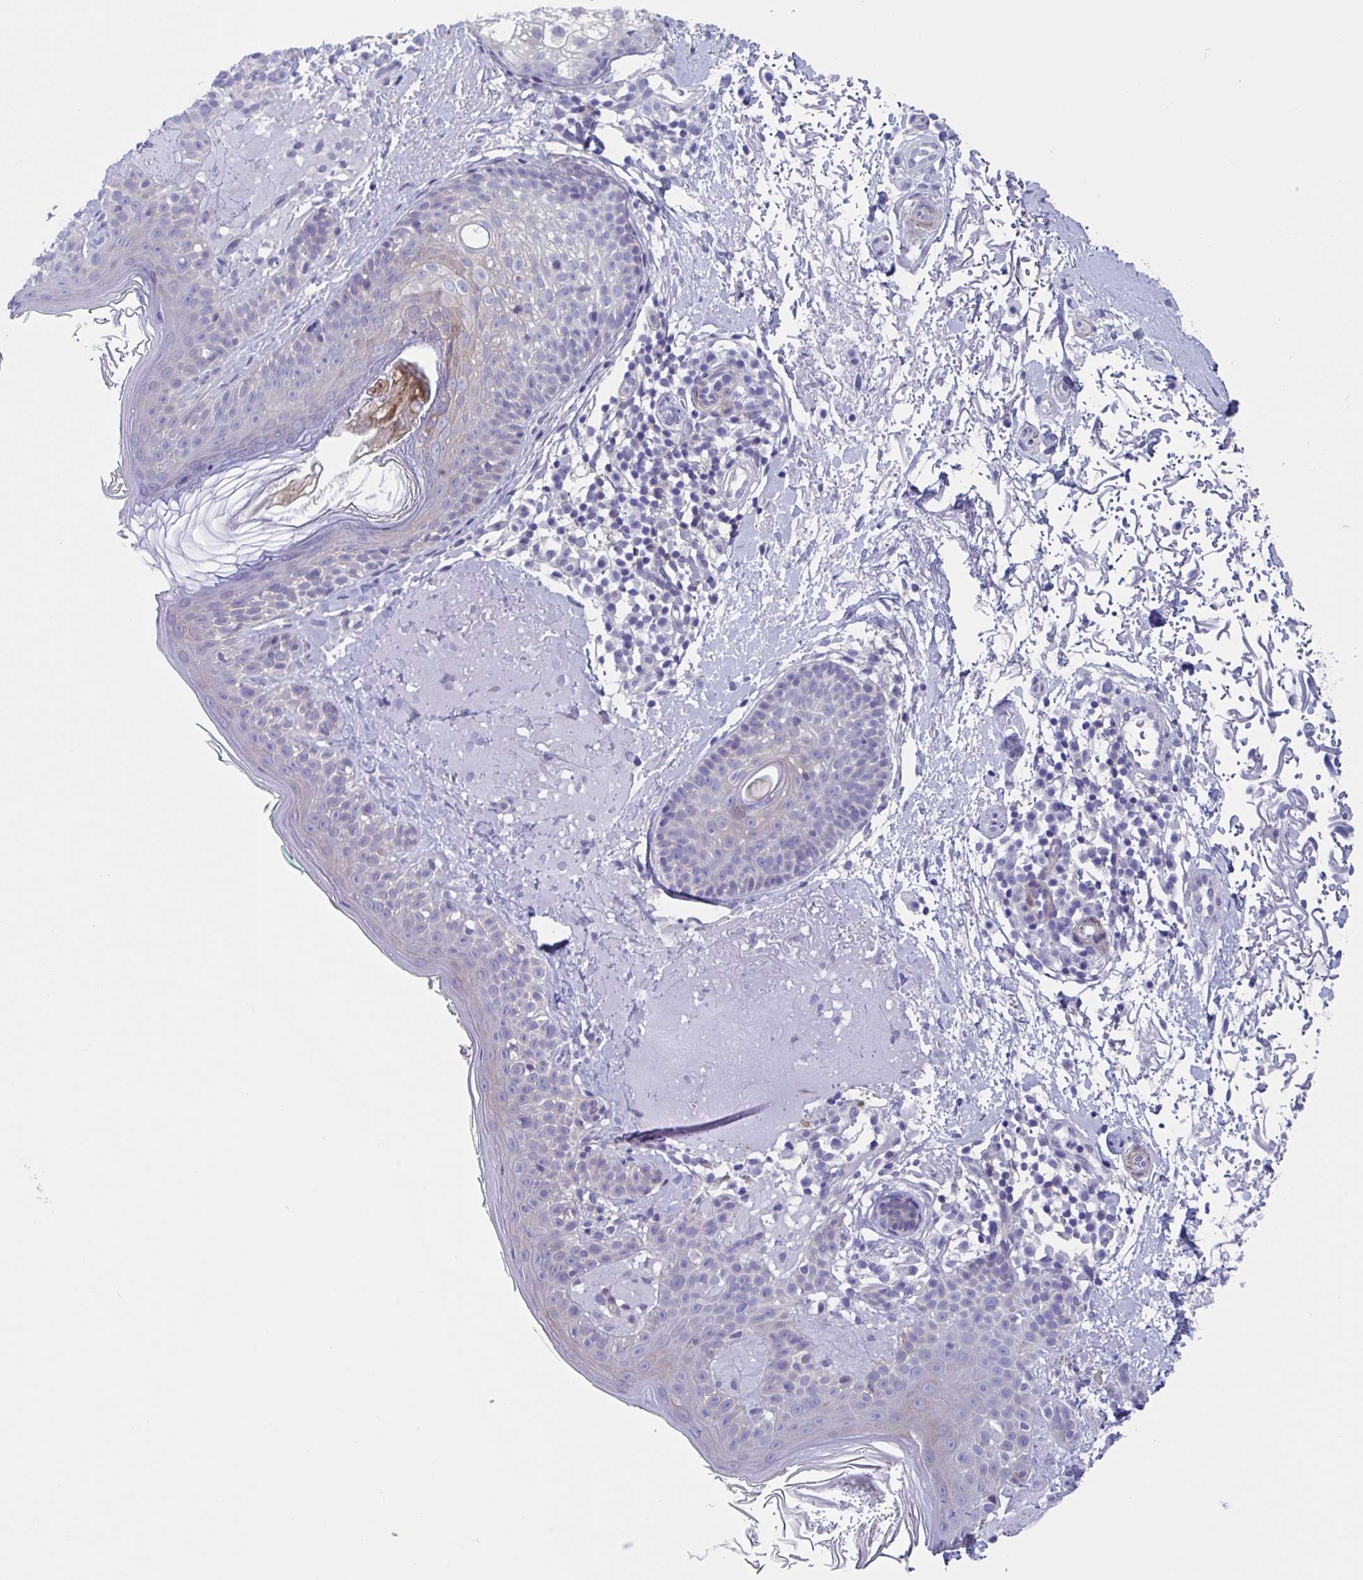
{"staining": {"intensity": "negative", "quantity": "none", "location": "none"}, "tissue": "skin", "cell_type": "Fibroblasts", "image_type": "normal", "snomed": [{"axis": "morphology", "description": "Normal tissue, NOS"}, {"axis": "topography", "description": "Skin"}], "caption": "Fibroblasts are negative for brown protein staining in unremarkable skin. (DAB immunohistochemistry (IHC) visualized using brightfield microscopy, high magnification).", "gene": "LPIN3", "patient": {"sex": "male", "age": 73}}